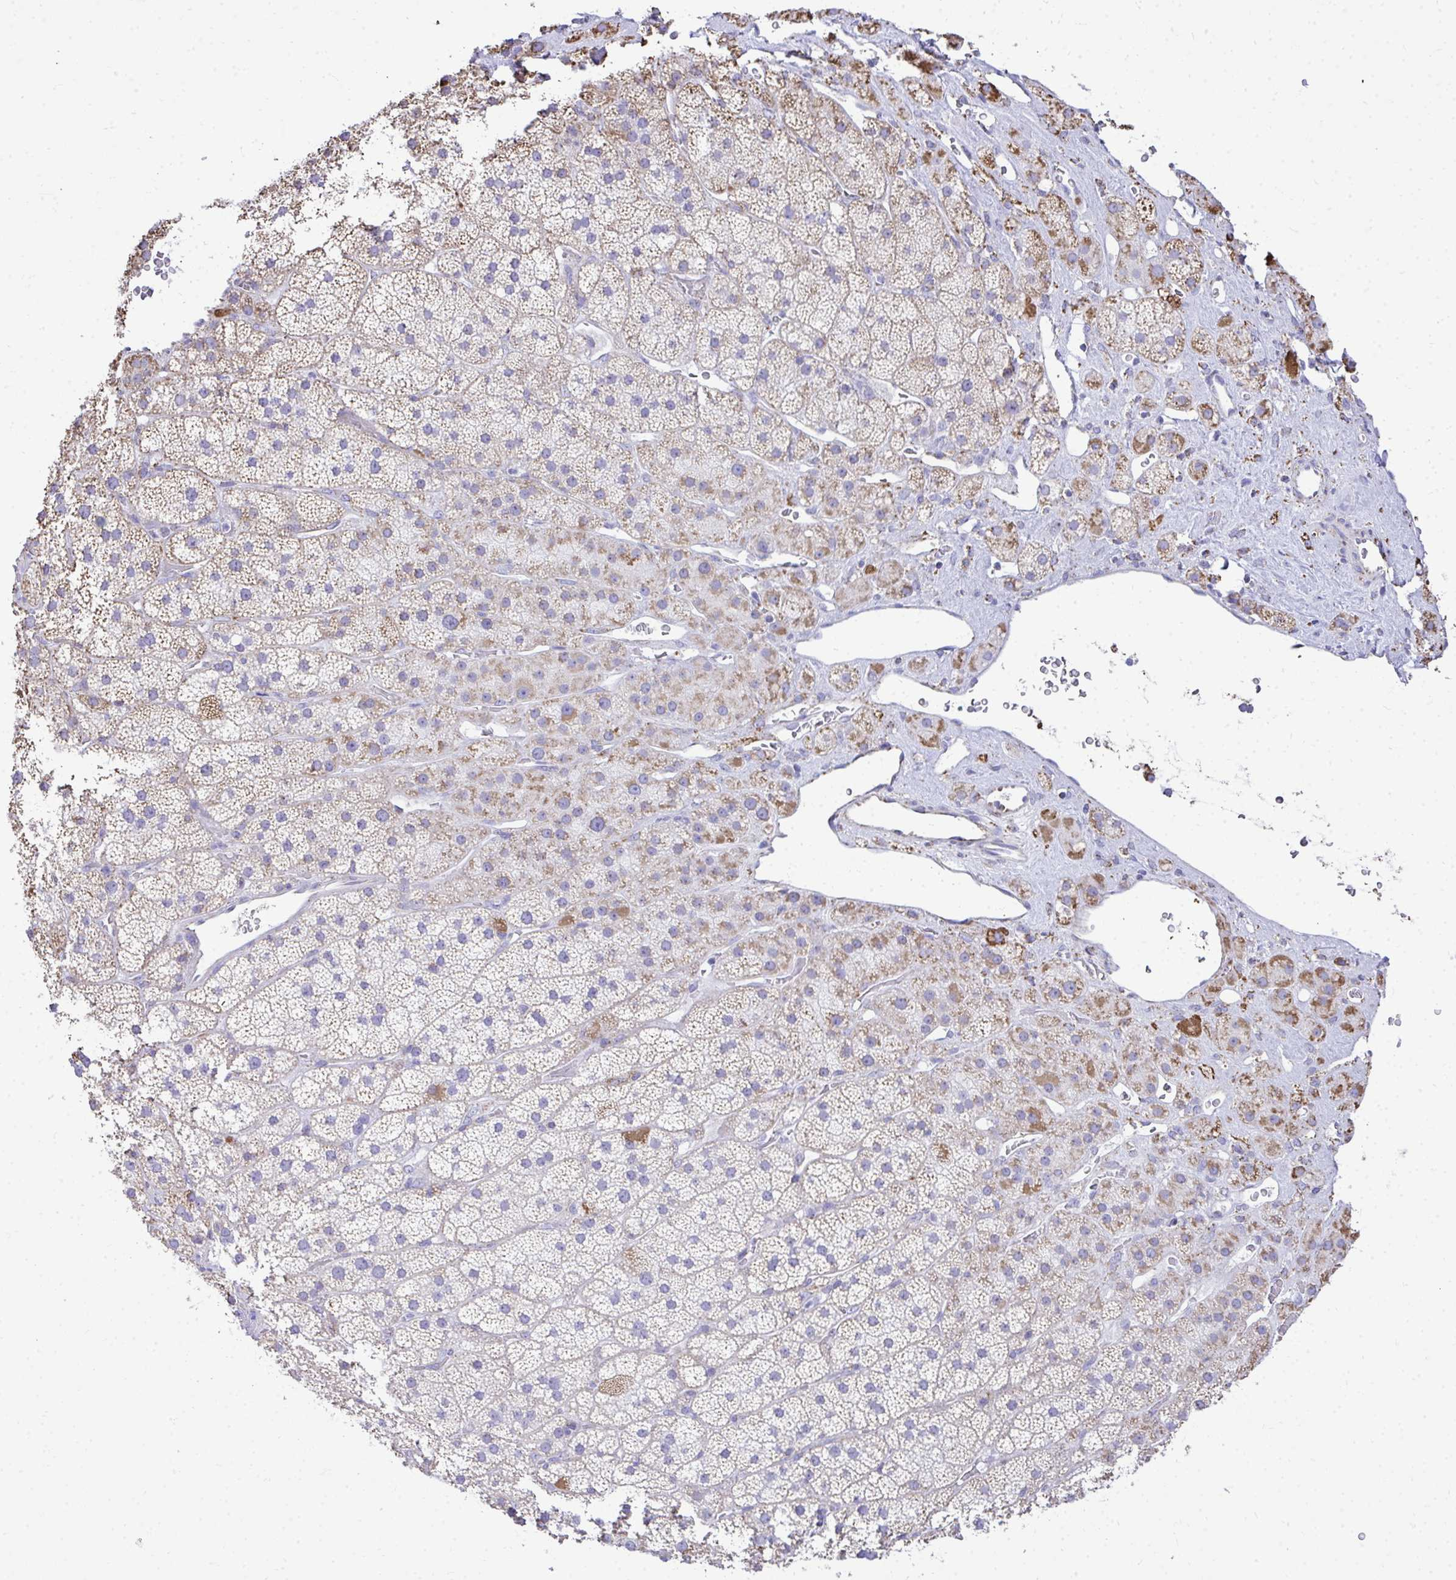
{"staining": {"intensity": "moderate", "quantity": "25%-75%", "location": "cytoplasmic/membranous"}, "tissue": "adrenal gland", "cell_type": "Glandular cells", "image_type": "normal", "snomed": [{"axis": "morphology", "description": "Normal tissue, NOS"}, {"axis": "topography", "description": "Adrenal gland"}], "caption": "Immunohistochemistry histopathology image of normal adrenal gland stained for a protein (brown), which demonstrates medium levels of moderate cytoplasmic/membranous staining in approximately 25%-75% of glandular cells.", "gene": "MPZL2", "patient": {"sex": "male", "age": 57}}